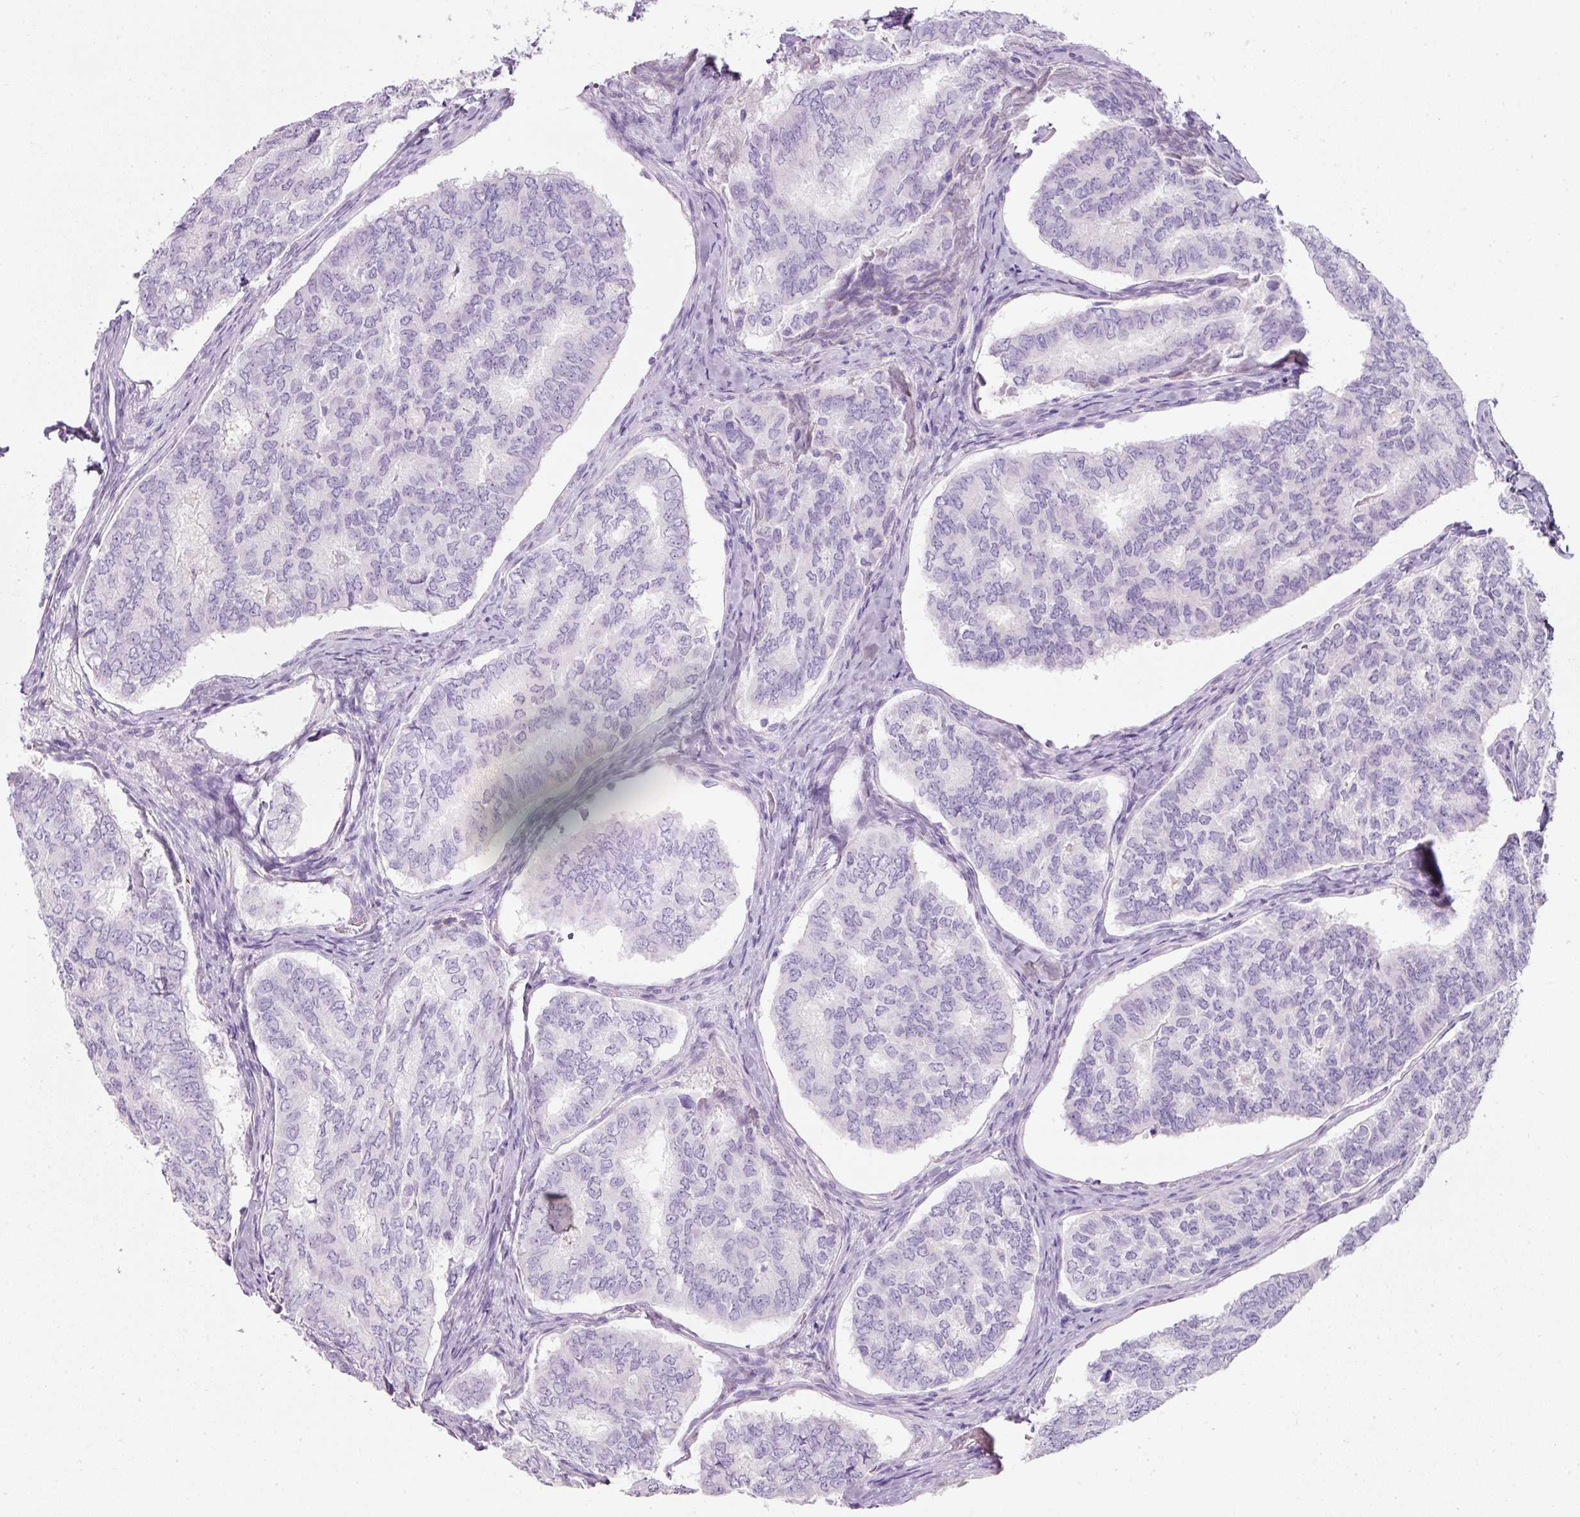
{"staining": {"intensity": "negative", "quantity": "none", "location": "none"}, "tissue": "thyroid cancer", "cell_type": "Tumor cells", "image_type": "cancer", "snomed": [{"axis": "morphology", "description": "Papillary adenocarcinoma, NOS"}, {"axis": "topography", "description": "Thyroid gland"}], "caption": "The IHC image has no significant positivity in tumor cells of thyroid cancer (papillary adenocarcinoma) tissue.", "gene": "DNM1", "patient": {"sex": "female", "age": 35}}